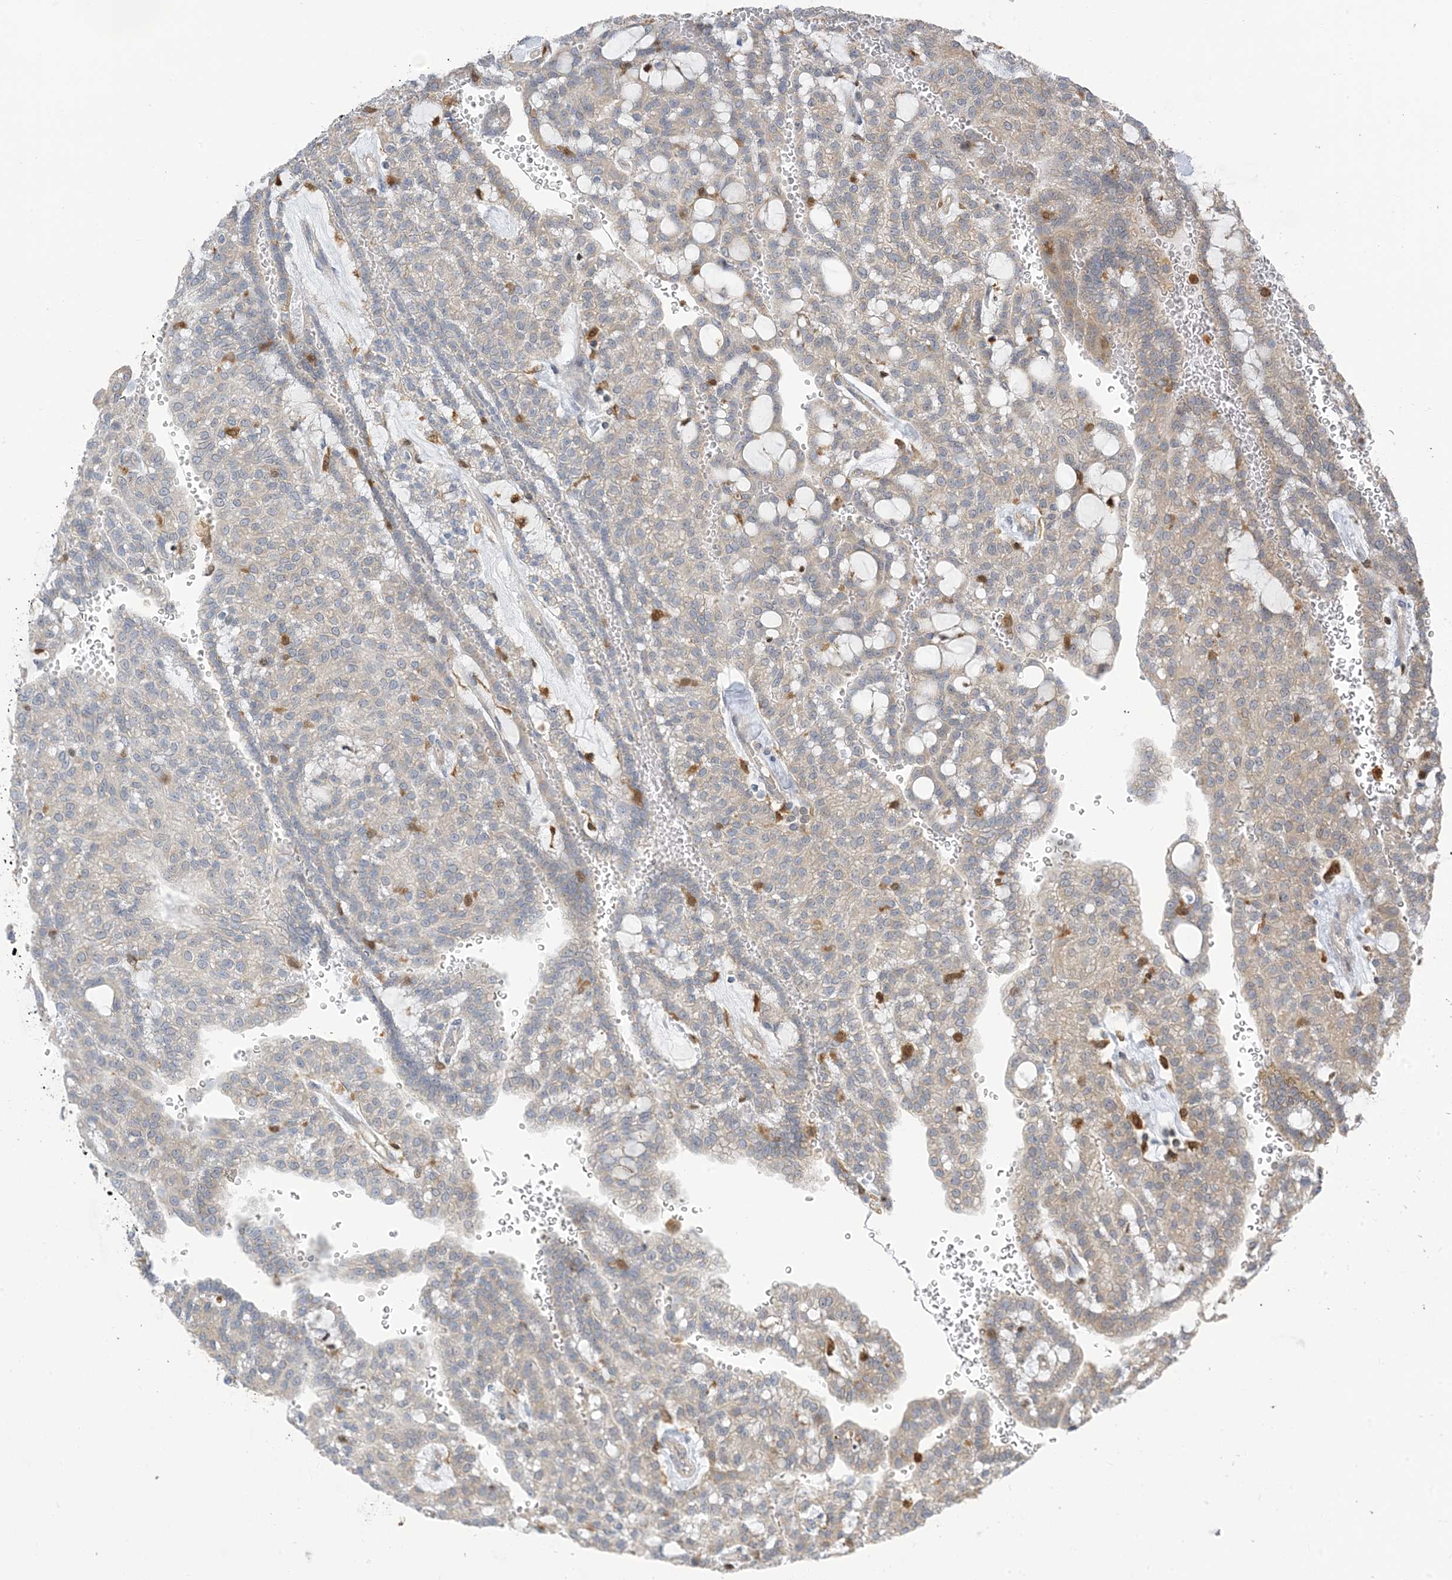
{"staining": {"intensity": "weak", "quantity": "25%-75%", "location": "cytoplasmic/membranous"}, "tissue": "renal cancer", "cell_type": "Tumor cells", "image_type": "cancer", "snomed": [{"axis": "morphology", "description": "Adenocarcinoma, NOS"}, {"axis": "topography", "description": "Kidney"}], "caption": "High-power microscopy captured an immunohistochemistry image of renal cancer, revealing weak cytoplasmic/membranous positivity in approximately 25%-75% of tumor cells.", "gene": "NAGK", "patient": {"sex": "male", "age": 63}}